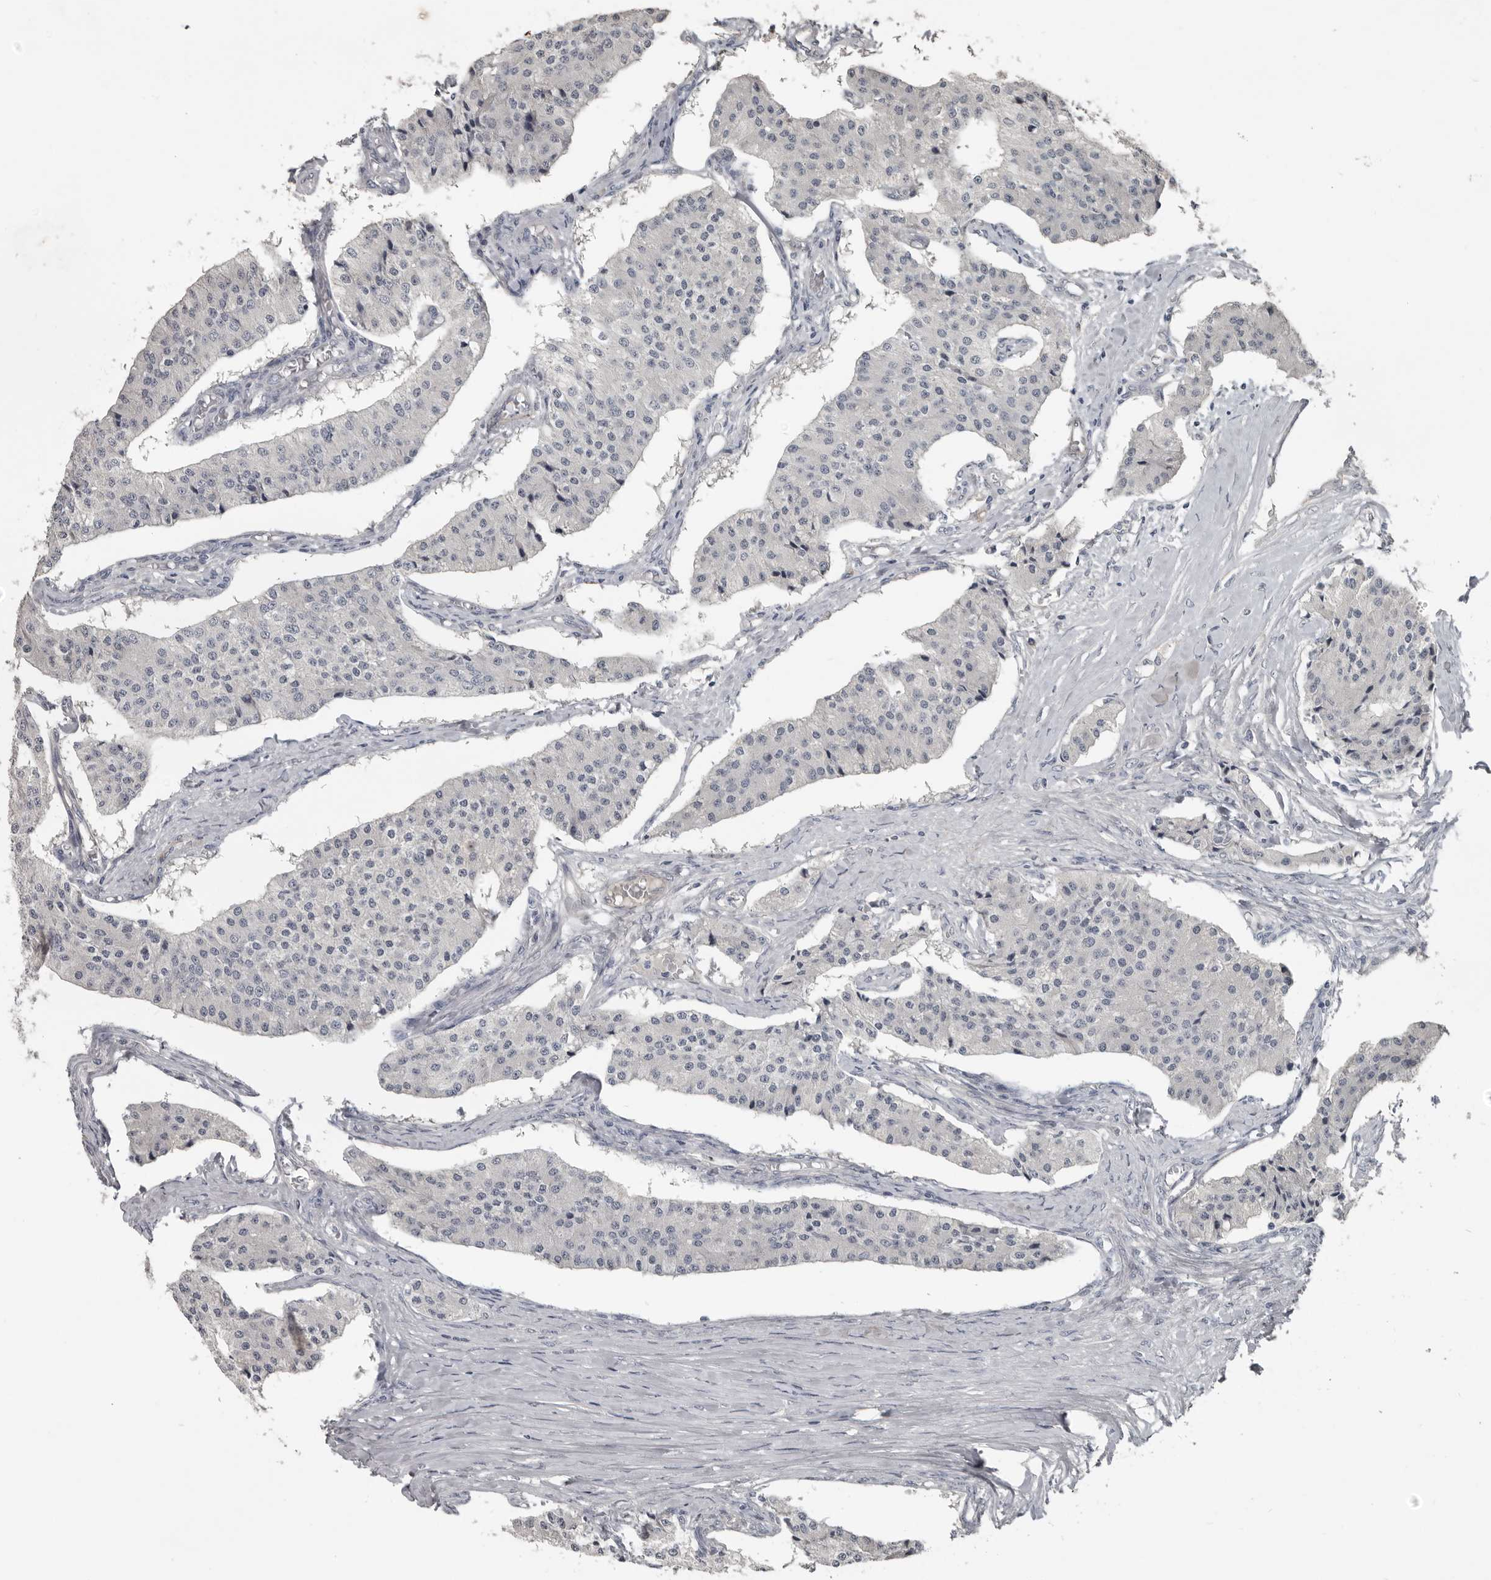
{"staining": {"intensity": "negative", "quantity": "none", "location": "none"}, "tissue": "carcinoid", "cell_type": "Tumor cells", "image_type": "cancer", "snomed": [{"axis": "morphology", "description": "Carcinoid, malignant, NOS"}, {"axis": "topography", "description": "Colon"}], "caption": "A high-resolution image shows immunohistochemistry staining of carcinoid, which exhibits no significant expression in tumor cells.", "gene": "C1orf216", "patient": {"sex": "female", "age": 52}}